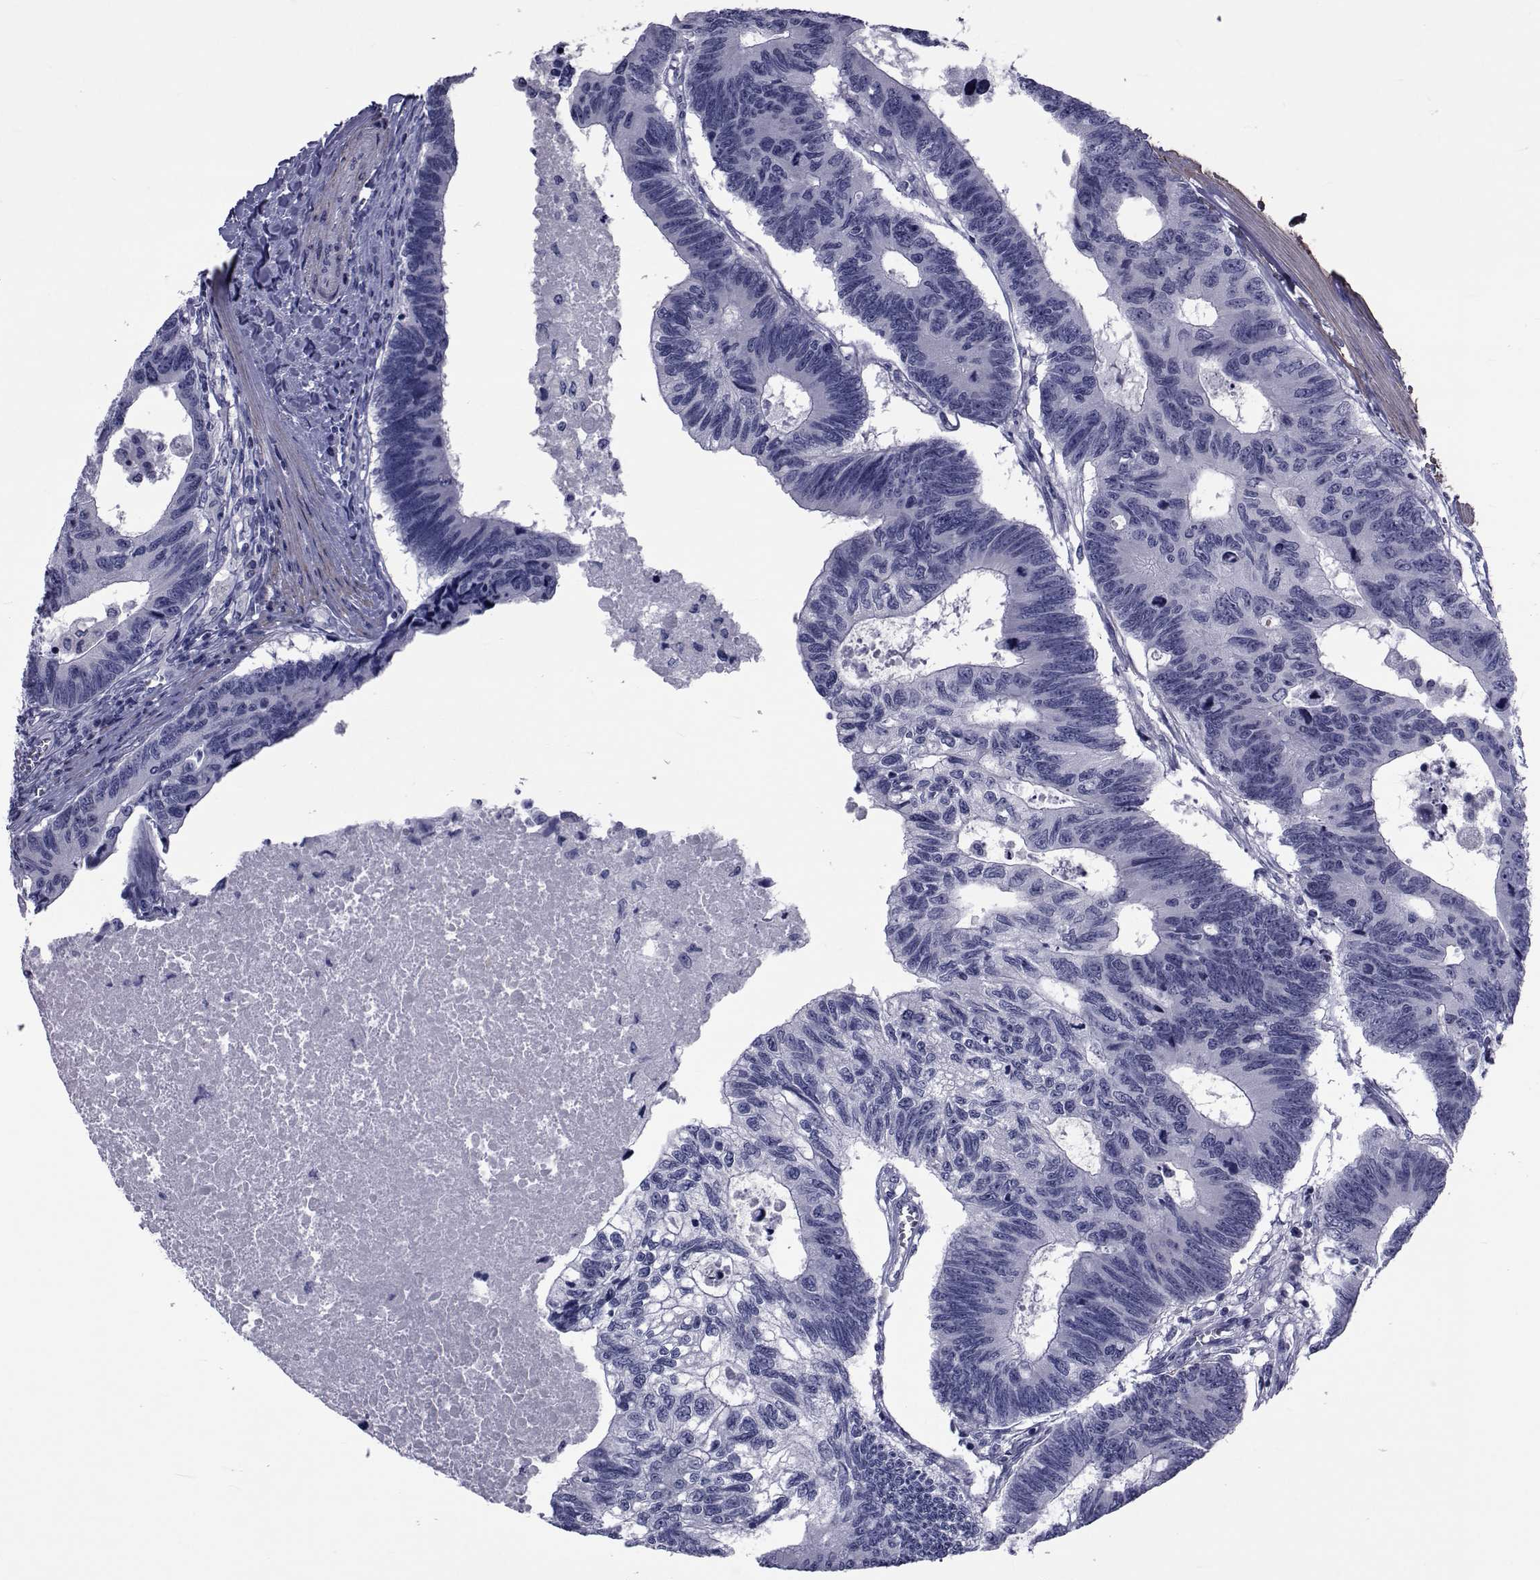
{"staining": {"intensity": "negative", "quantity": "none", "location": "none"}, "tissue": "colorectal cancer", "cell_type": "Tumor cells", "image_type": "cancer", "snomed": [{"axis": "morphology", "description": "Adenocarcinoma, NOS"}, {"axis": "topography", "description": "Colon"}], "caption": "A high-resolution histopathology image shows immunohistochemistry staining of colorectal cancer (adenocarcinoma), which displays no significant expression in tumor cells.", "gene": "GKAP1", "patient": {"sex": "female", "age": 77}}